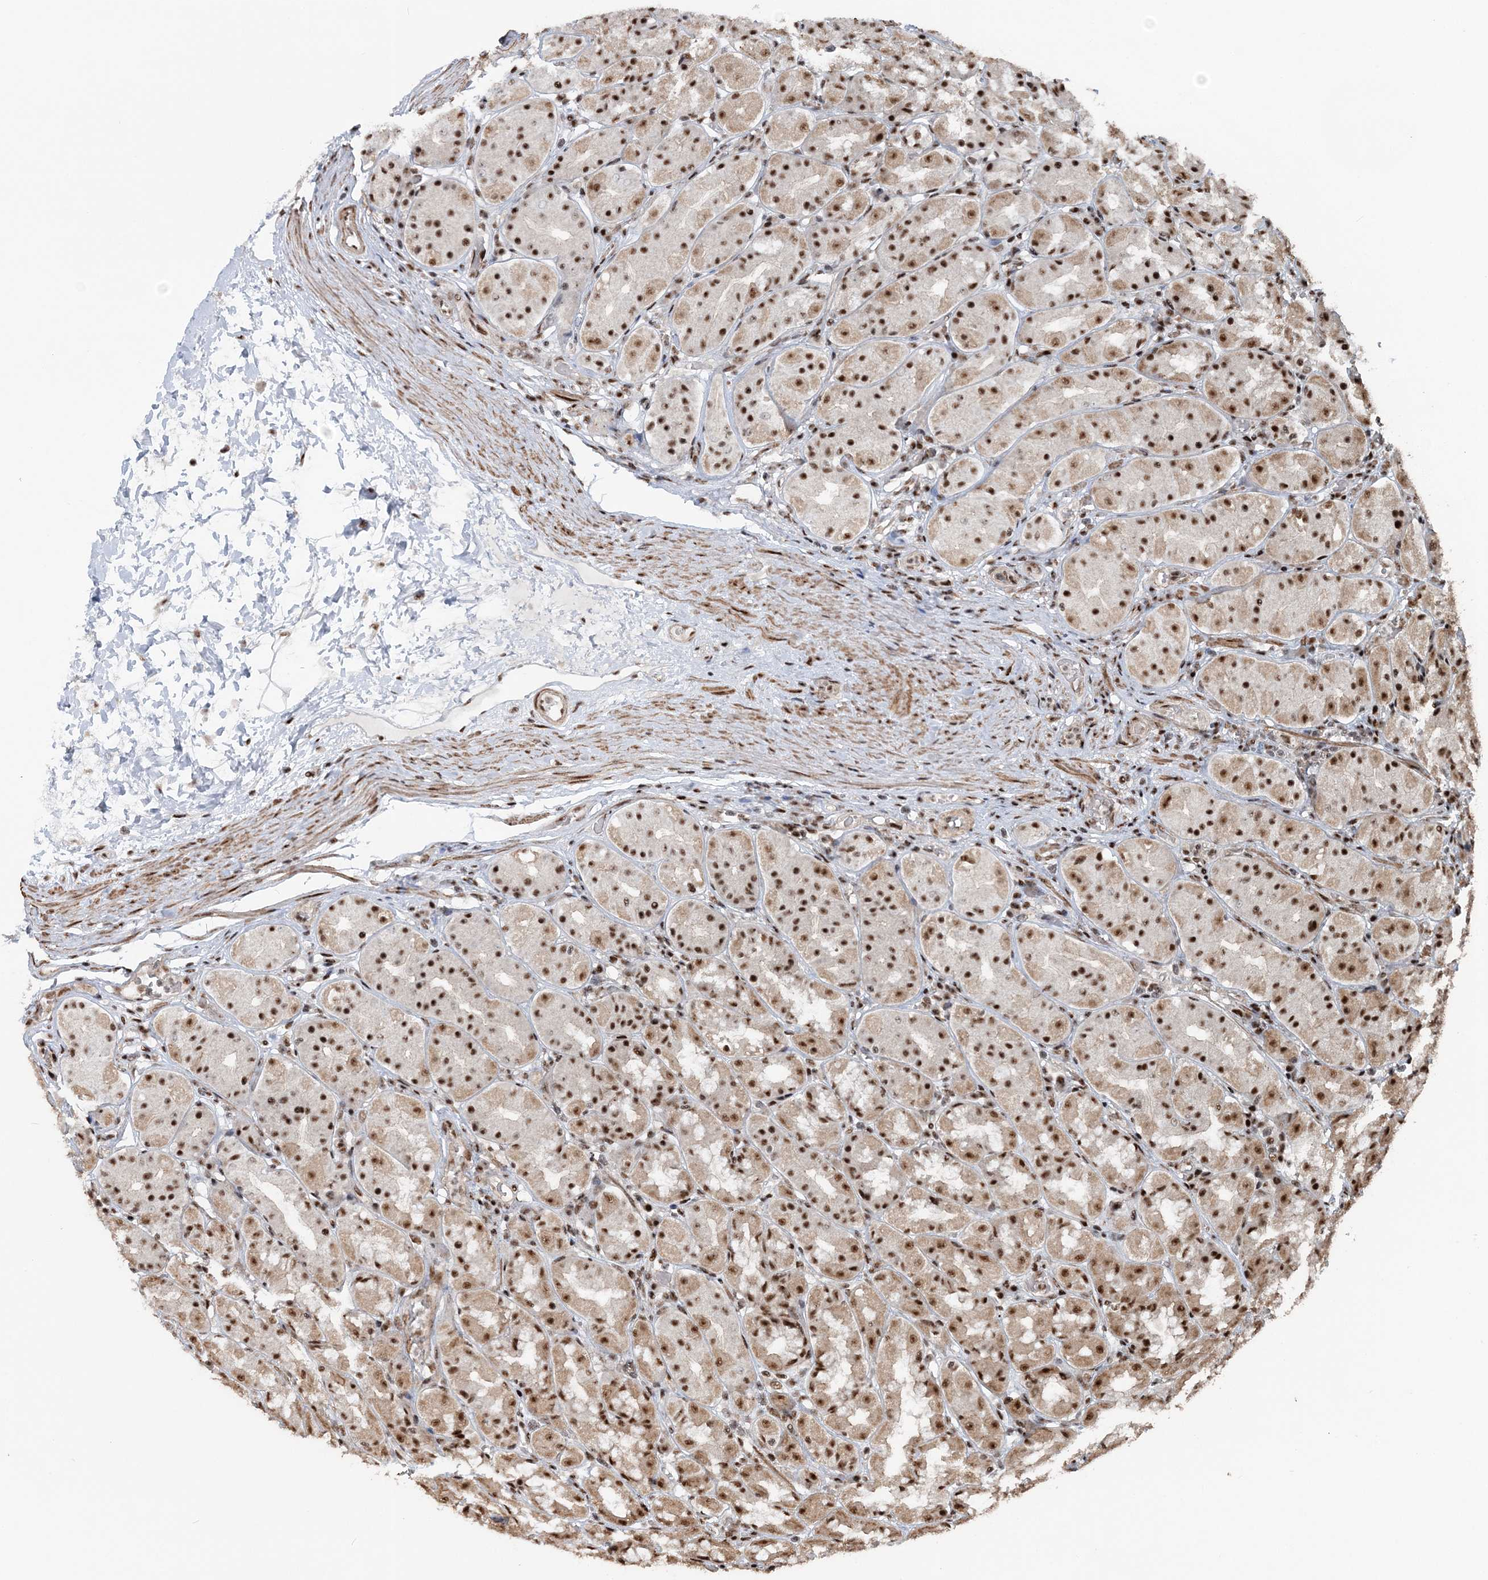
{"staining": {"intensity": "strong", "quantity": ">75%", "location": "nuclear"}, "tissue": "stomach", "cell_type": "Glandular cells", "image_type": "normal", "snomed": [{"axis": "morphology", "description": "Normal tissue, NOS"}, {"axis": "topography", "description": "Stomach, lower"}], "caption": "DAB (3,3'-diaminobenzidine) immunohistochemical staining of normal stomach displays strong nuclear protein staining in about >75% of glandular cells. The staining was performed using DAB (3,3'-diaminobenzidine), with brown indicating positive protein expression. Nuclei are stained blue with hematoxylin.", "gene": "EXOSC8", "patient": {"sex": "female", "age": 56}}